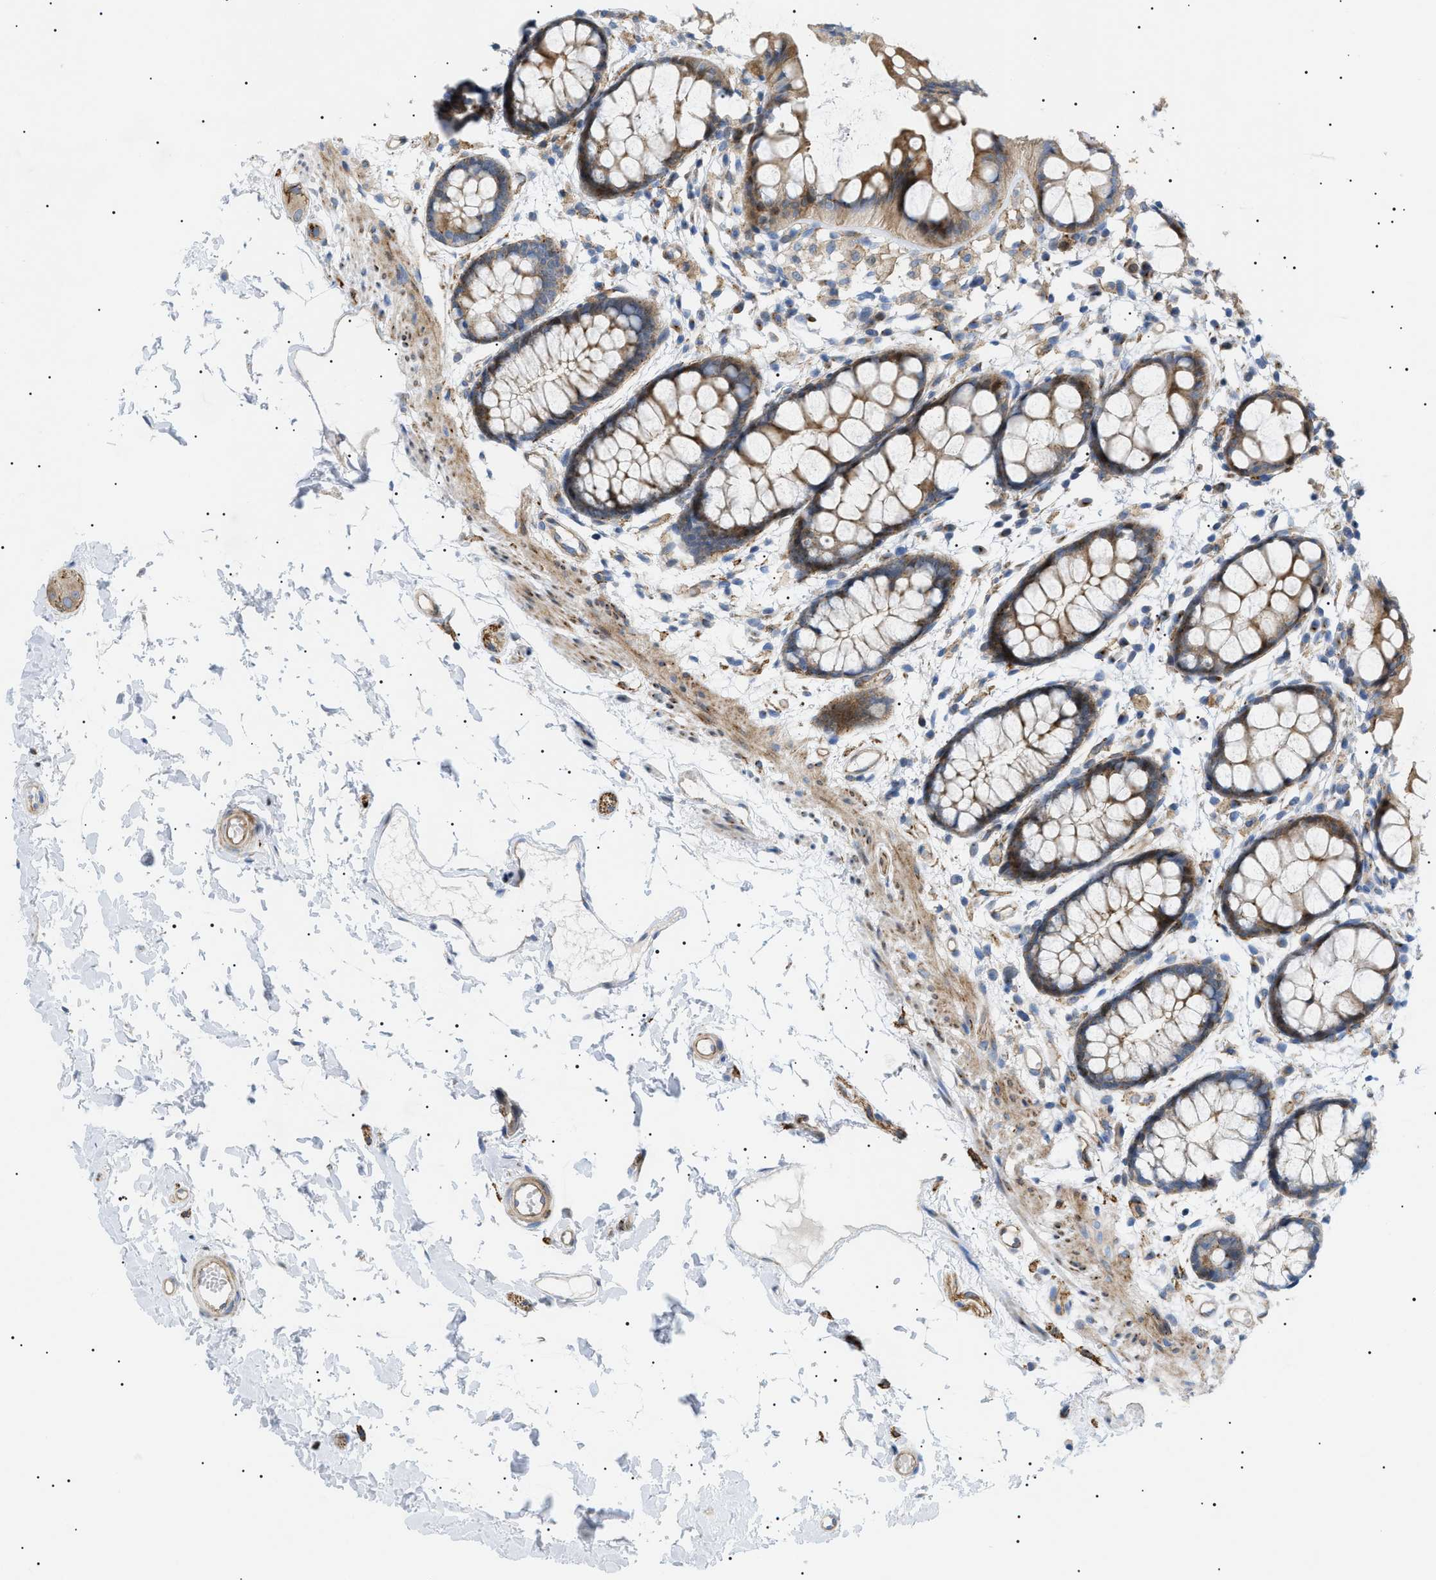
{"staining": {"intensity": "strong", "quantity": ">75%", "location": "cytoplasmic/membranous"}, "tissue": "rectum", "cell_type": "Glandular cells", "image_type": "normal", "snomed": [{"axis": "morphology", "description": "Normal tissue, NOS"}, {"axis": "topography", "description": "Rectum"}], "caption": "An image of rectum stained for a protein exhibits strong cytoplasmic/membranous brown staining in glandular cells. Using DAB (brown) and hematoxylin (blue) stains, captured at high magnification using brightfield microscopy.", "gene": "SFXN5", "patient": {"sex": "female", "age": 66}}